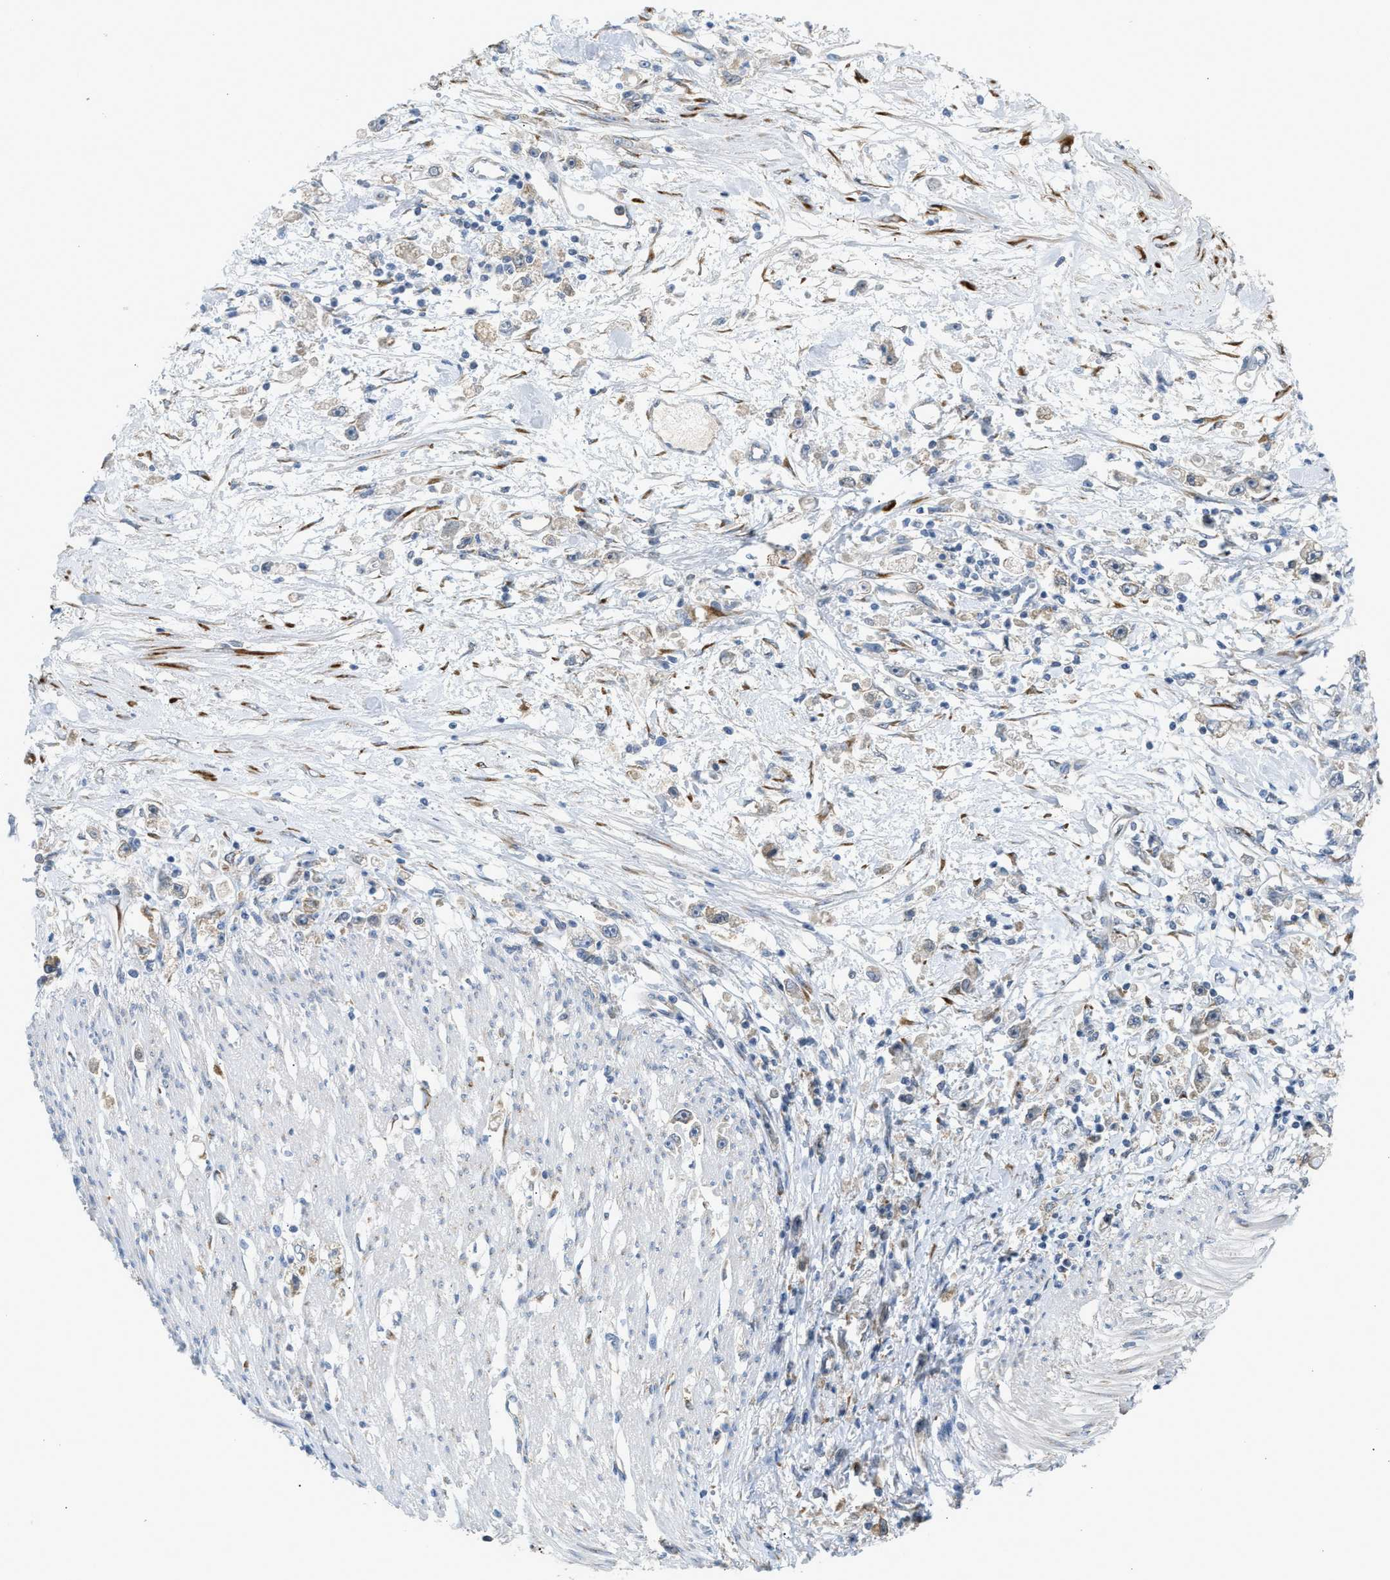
{"staining": {"intensity": "weak", "quantity": "<25%", "location": "cytoplasmic/membranous"}, "tissue": "stomach cancer", "cell_type": "Tumor cells", "image_type": "cancer", "snomed": [{"axis": "morphology", "description": "Adenocarcinoma, NOS"}, {"axis": "topography", "description": "Stomach"}], "caption": "DAB immunohistochemical staining of human stomach cancer exhibits no significant expression in tumor cells. Brightfield microscopy of IHC stained with DAB (3,3'-diaminobenzidine) (brown) and hematoxylin (blue), captured at high magnification.", "gene": "KCNC2", "patient": {"sex": "female", "age": 59}}